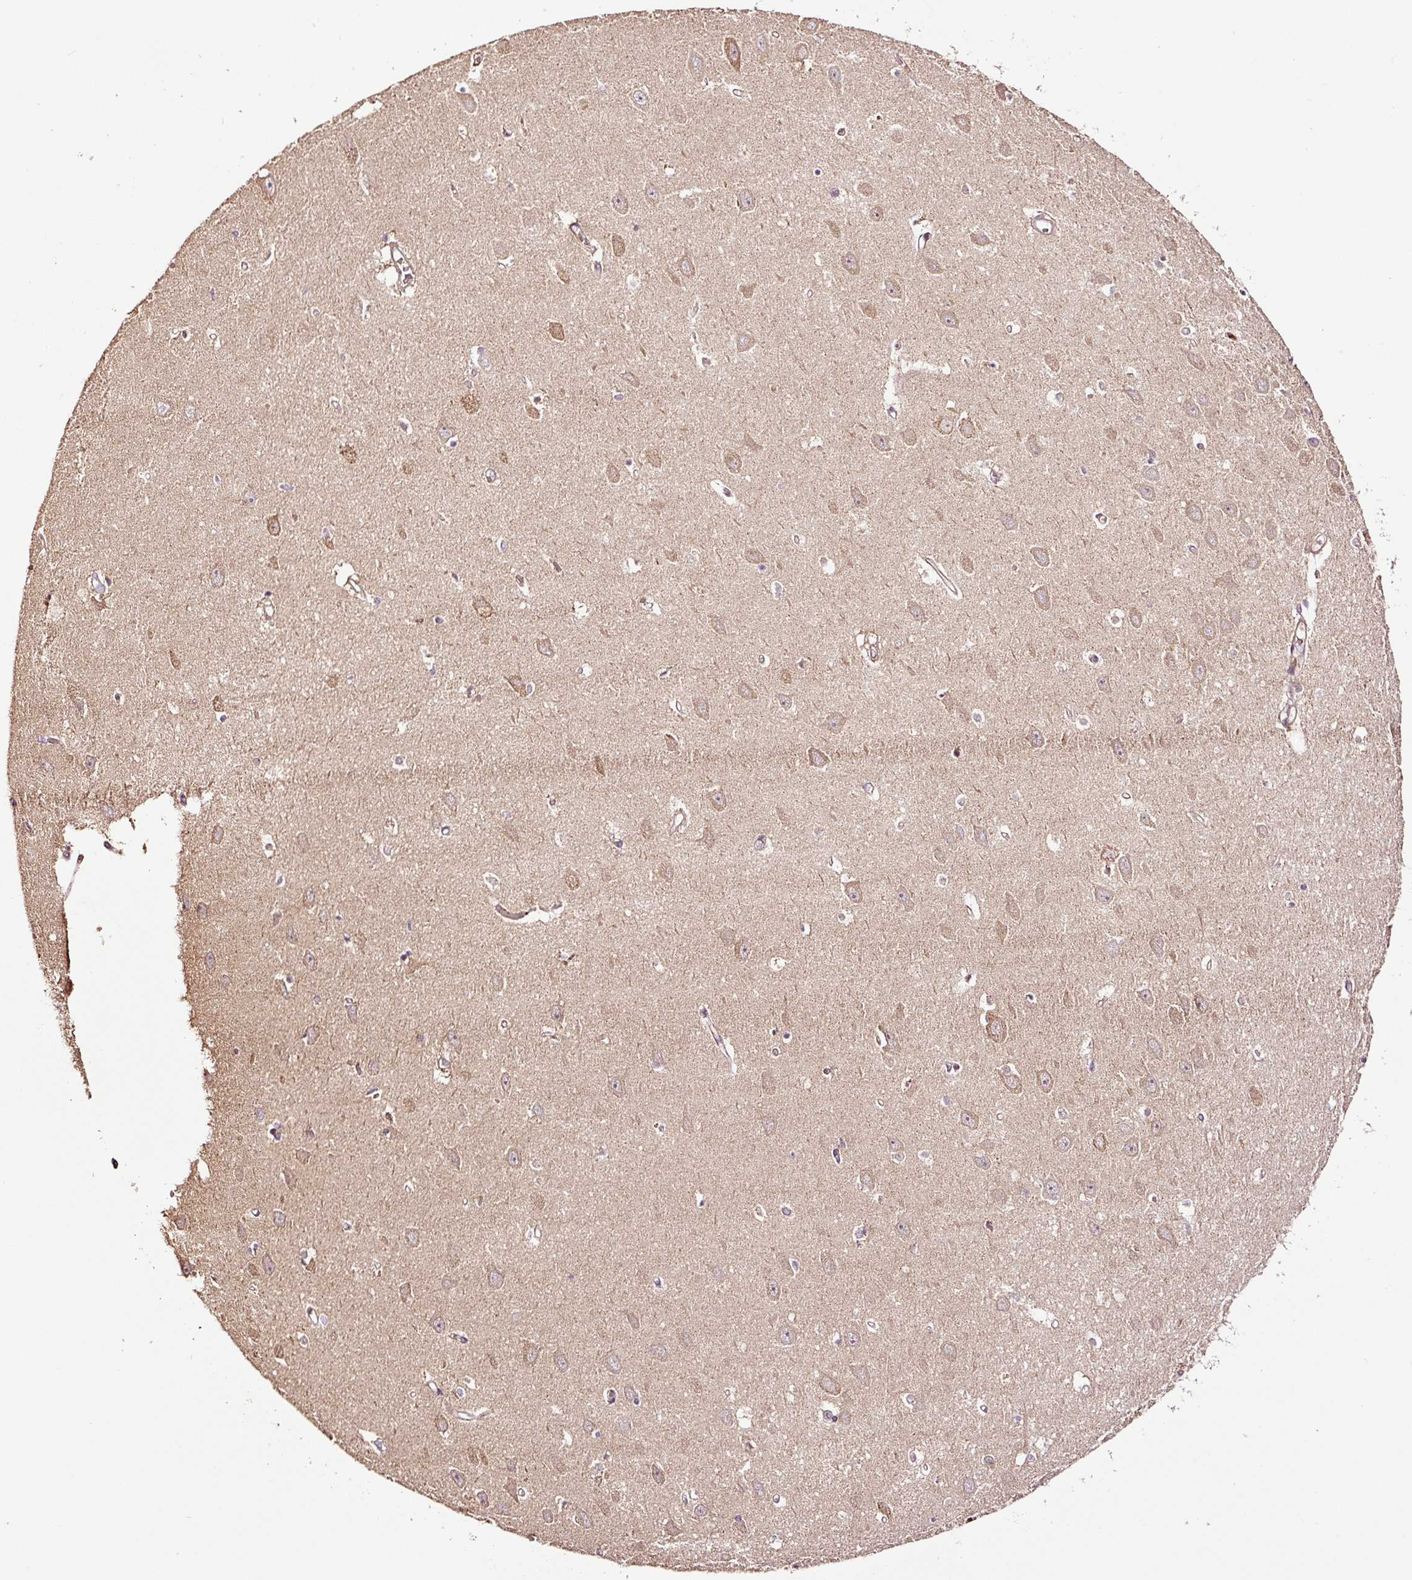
{"staining": {"intensity": "negative", "quantity": "none", "location": "none"}, "tissue": "hippocampus", "cell_type": "Glial cells", "image_type": "normal", "snomed": [{"axis": "morphology", "description": "Normal tissue, NOS"}, {"axis": "topography", "description": "Hippocampus"}], "caption": "Immunohistochemistry of unremarkable hippocampus reveals no positivity in glial cells.", "gene": "PGLYRP2", "patient": {"sex": "female", "age": 64}}